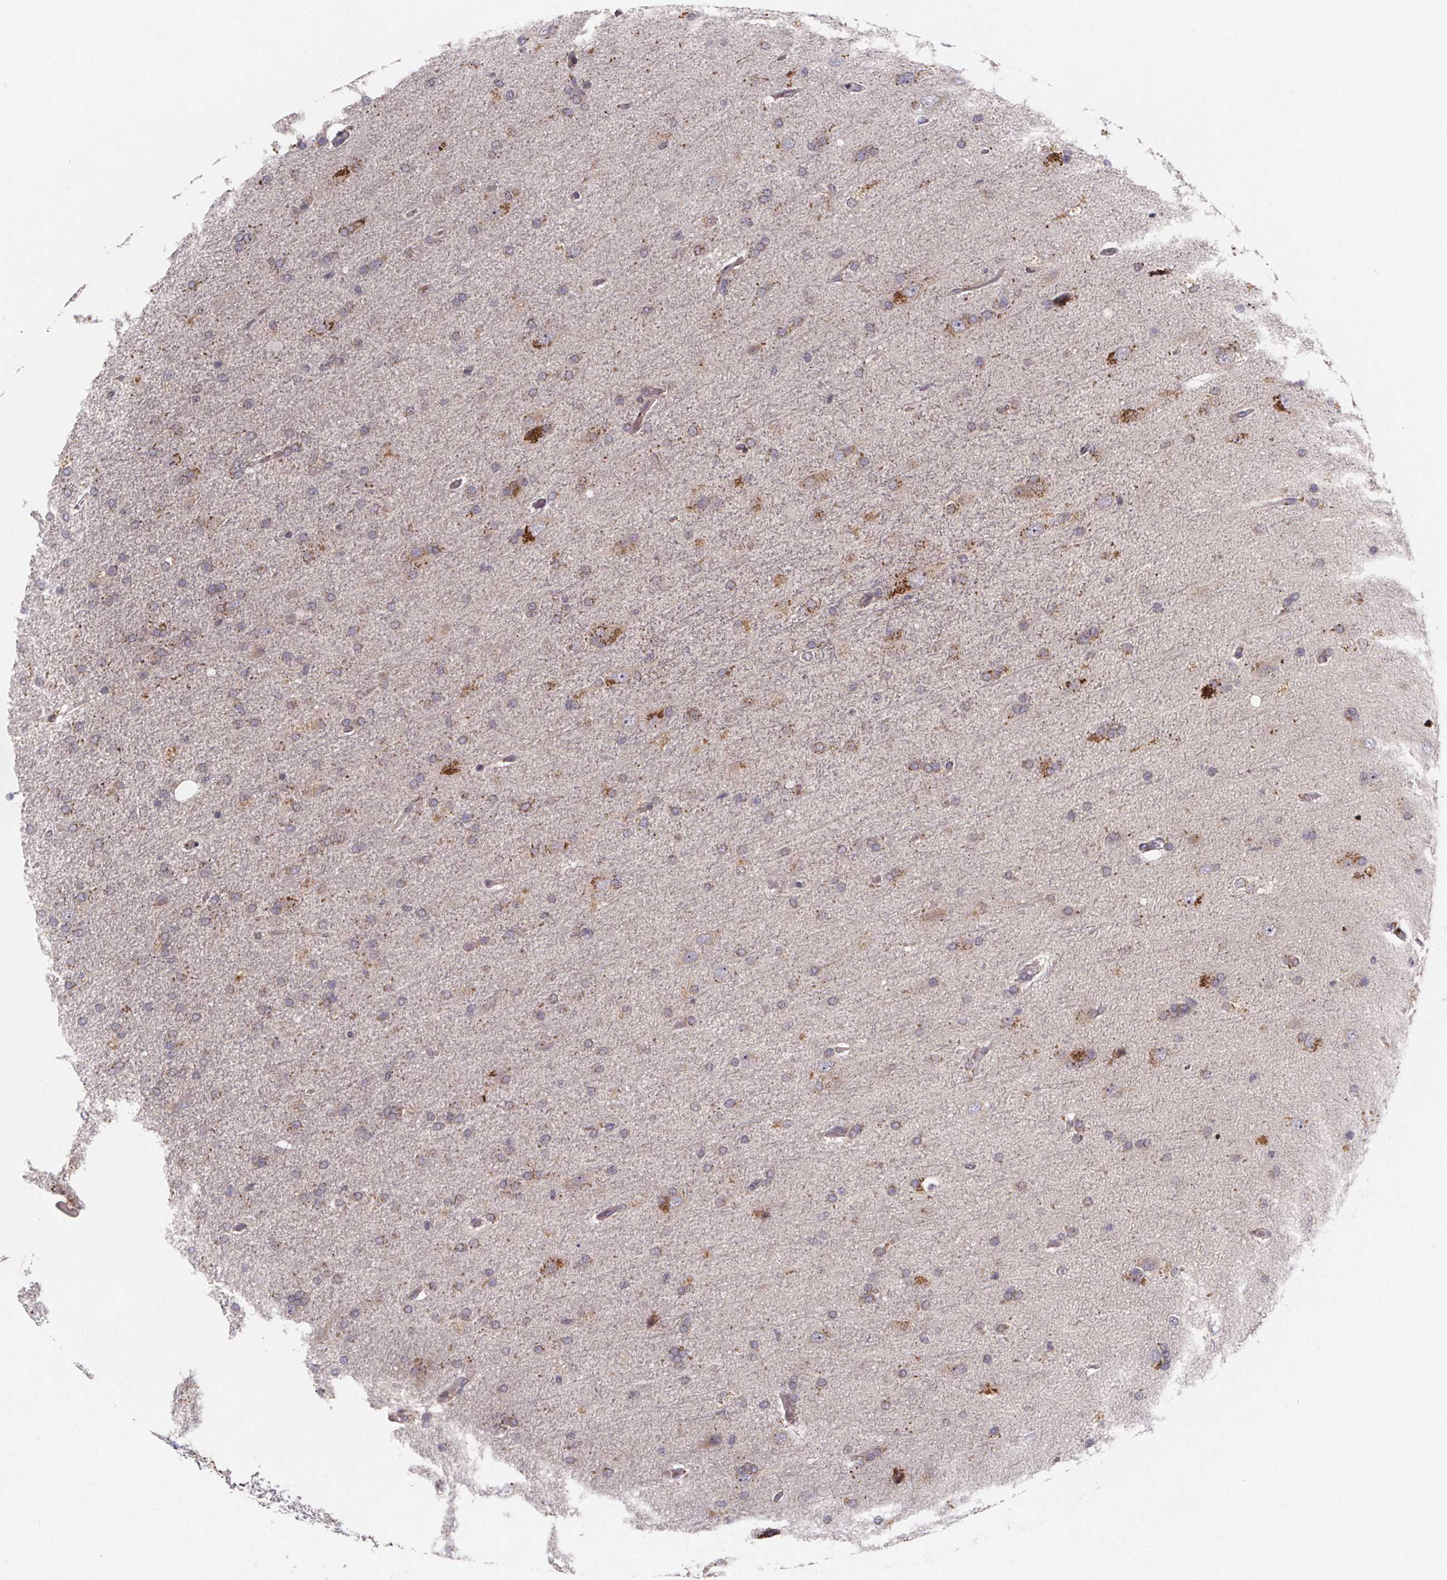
{"staining": {"intensity": "negative", "quantity": "none", "location": "none"}, "tissue": "glioma", "cell_type": "Tumor cells", "image_type": "cancer", "snomed": [{"axis": "morphology", "description": "Glioma, malignant, High grade"}, {"axis": "topography", "description": "Cerebral cortex"}], "caption": "A histopathology image of malignant high-grade glioma stained for a protein demonstrates no brown staining in tumor cells.", "gene": "NDST1", "patient": {"sex": "male", "age": 70}}